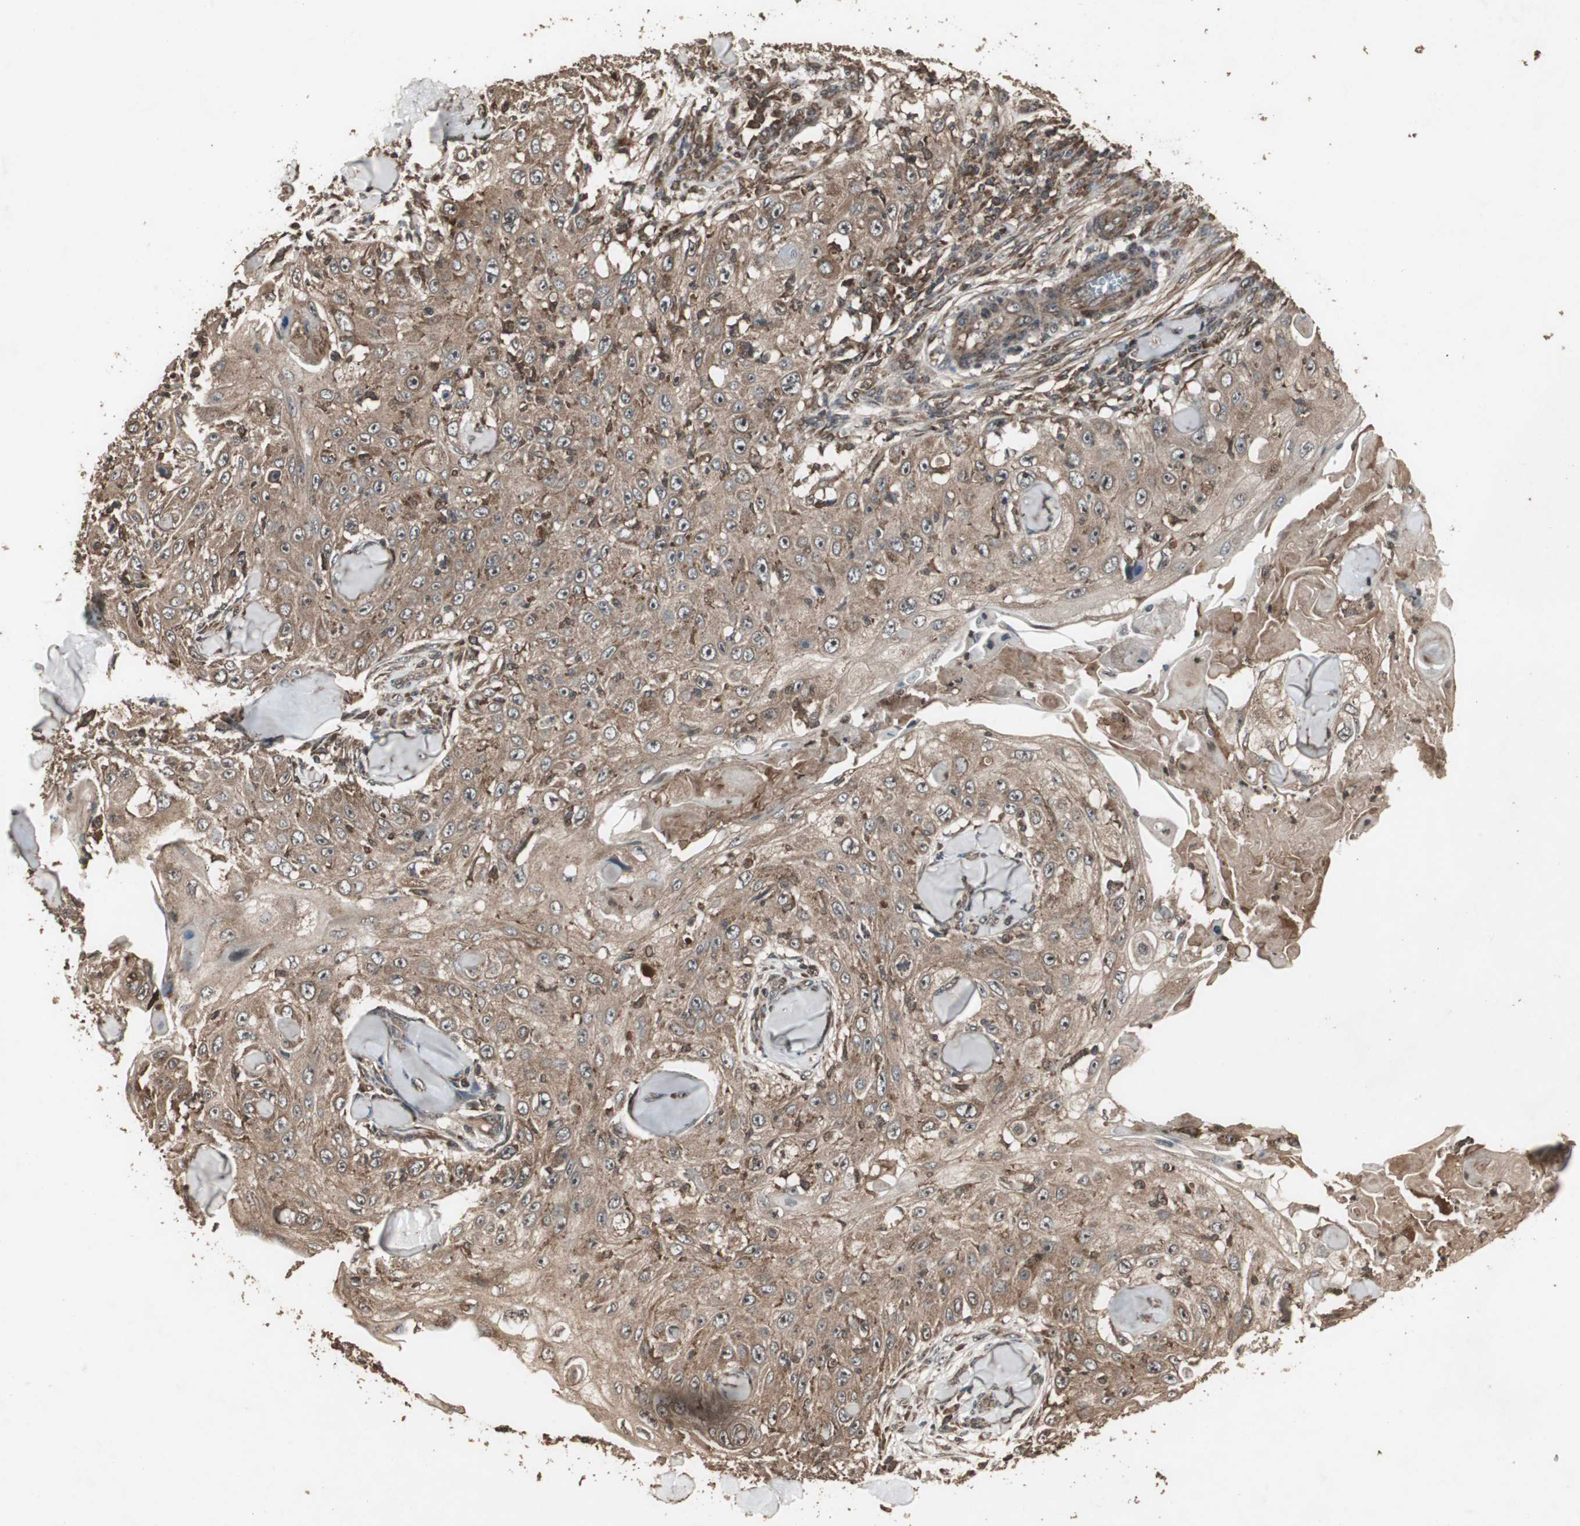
{"staining": {"intensity": "moderate", "quantity": ">75%", "location": "cytoplasmic/membranous"}, "tissue": "skin cancer", "cell_type": "Tumor cells", "image_type": "cancer", "snomed": [{"axis": "morphology", "description": "Squamous cell carcinoma, NOS"}, {"axis": "topography", "description": "Skin"}], "caption": "Protein expression analysis of human squamous cell carcinoma (skin) reveals moderate cytoplasmic/membranous expression in approximately >75% of tumor cells.", "gene": "LAMTOR5", "patient": {"sex": "male", "age": 86}}